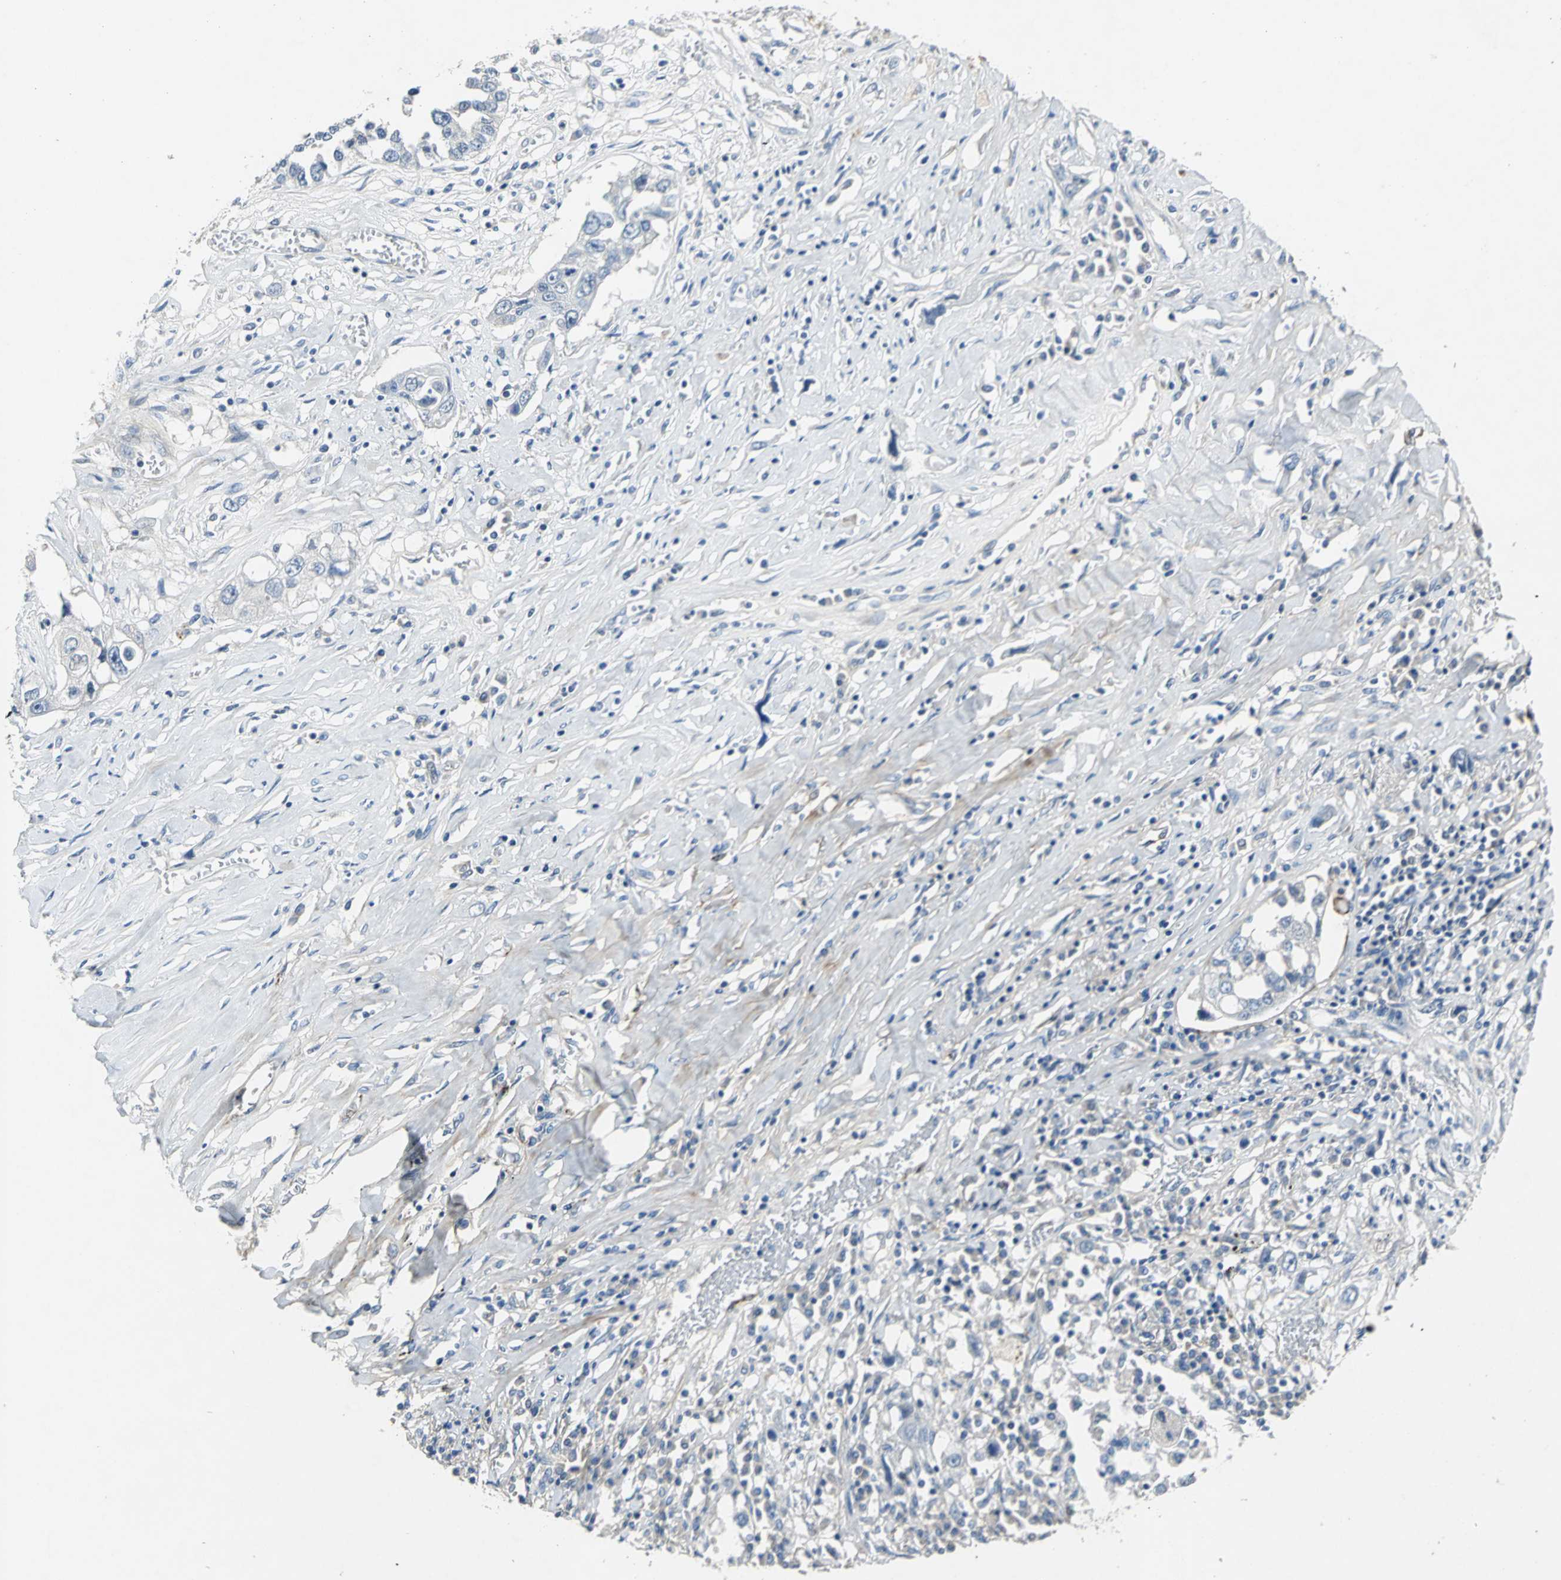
{"staining": {"intensity": "negative", "quantity": "none", "location": "none"}, "tissue": "lung cancer", "cell_type": "Tumor cells", "image_type": "cancer", "snomed": [{"axis": "morphology", "description": "Squamous cell carcinoma, NOS"}, {"axis": "topography", "description": "Lung"}], "caption": "A photomicrograph of lung cancer (squamous cell carcinoma) stained for a protein reveals no brown staining in tumor cells.", "gene": "EFNB3", "patient": {"sex": "male", "age": 71}}